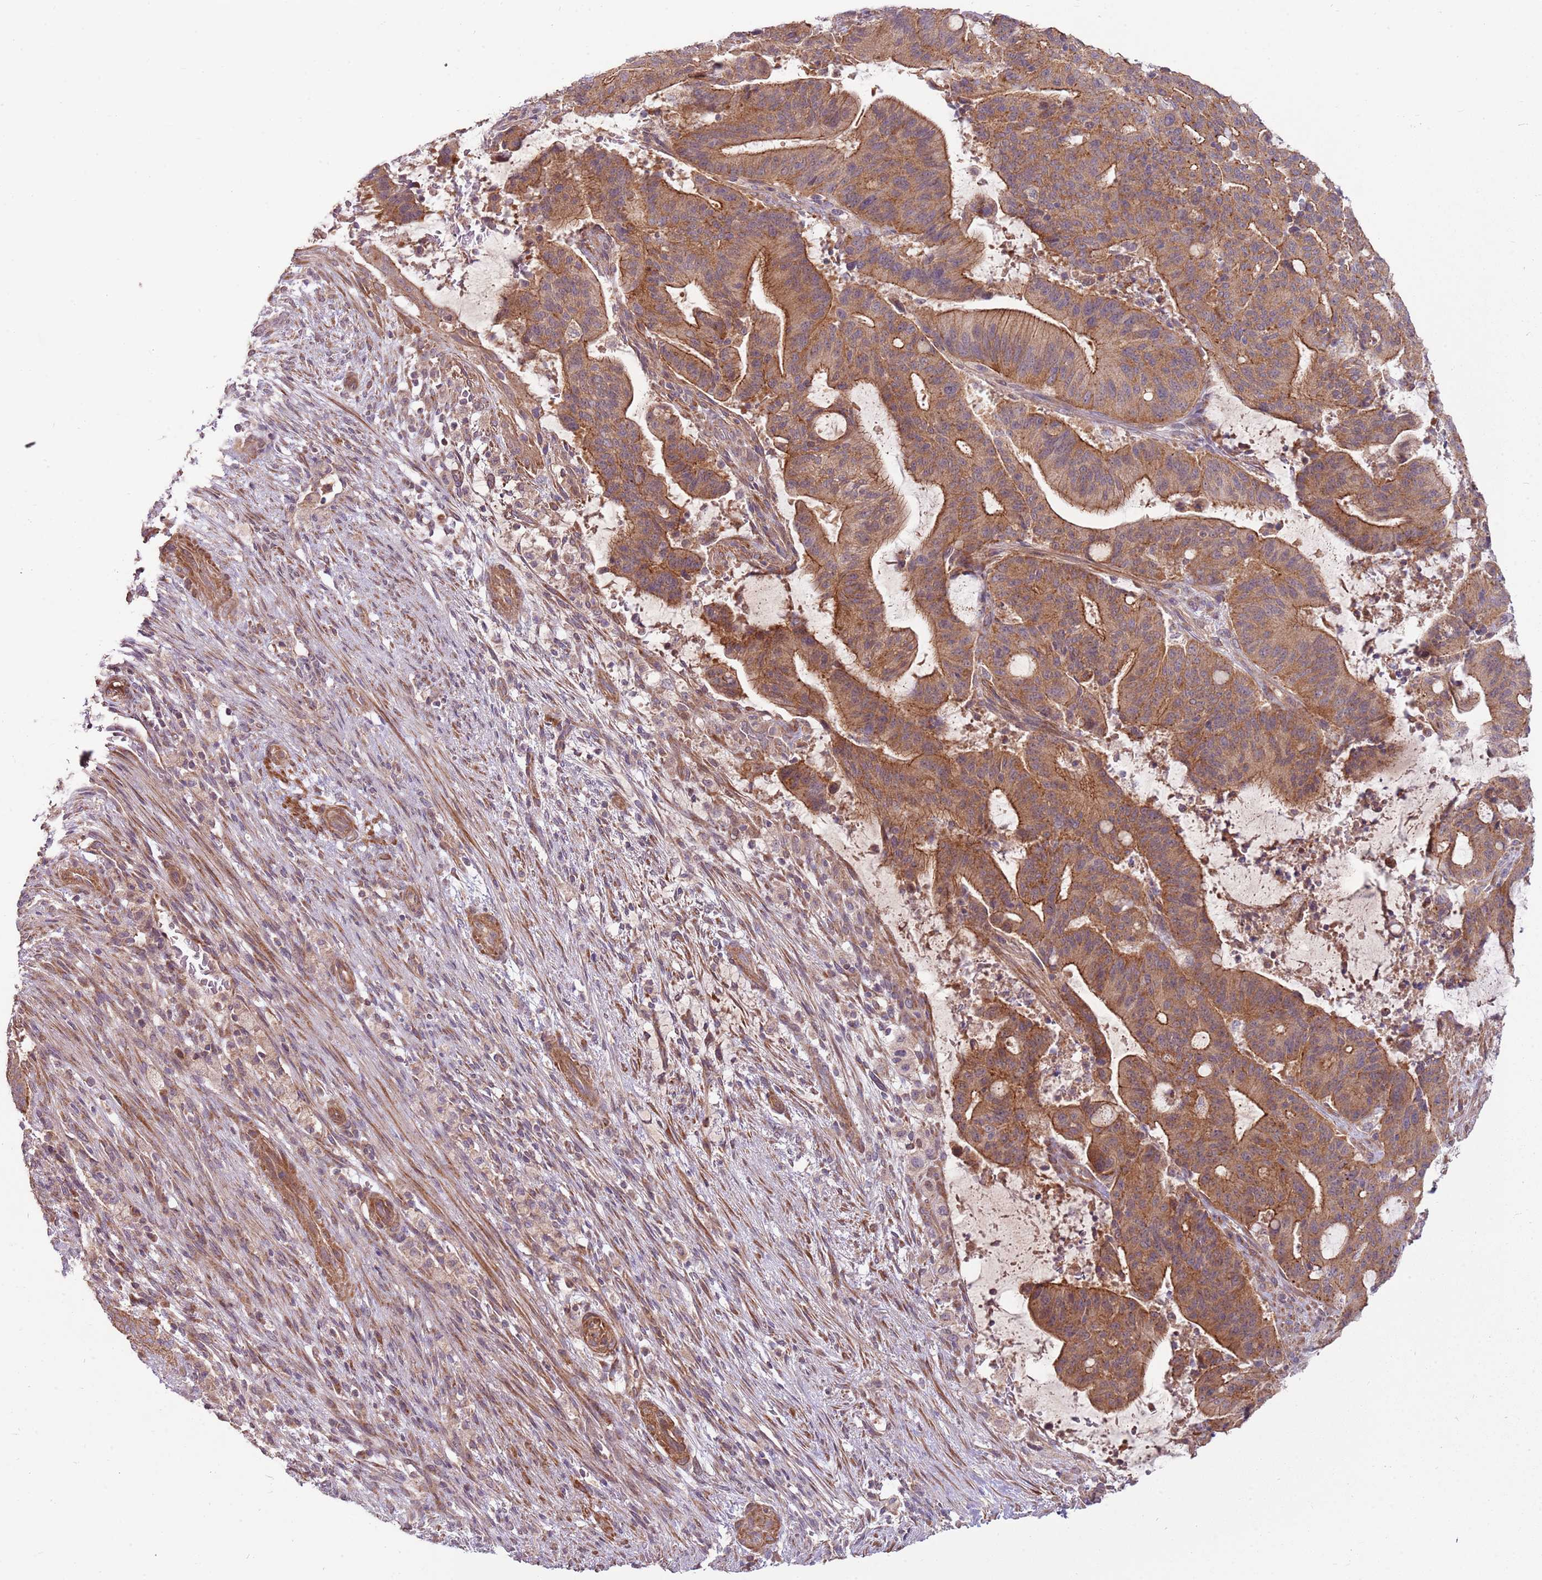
{"staining": {"intensity": "moderate", "quantity": ">75%", "location": "cytoplasmic/membranous"}, "tissue": "liver cancer", "cell_type": "Tumor cells", "image_type": "cancer", "snomed": [{"axis": "morphology", "description": "Normal tissue, NOS"}, {"axis": "morphology", "description": "Cholangiocarcinoma"}, {"axis": "topography", "description": "Liver"}, {"axis": "topography", "description": "Peripheral nerve tissue"}], "caption": "Moderate cytoplasmic/membranous expression is appreciated in approximately >75% of tumor cells in liver cancer. The staining is performed using DAB (3,3'-diaminobenzidine) brown chromogen to label protein expression. The nuclei are counter-stained blue using hematoxylin.", "gene": "SPATA31D1", "patient": {"sex": "female", "age": 73}}